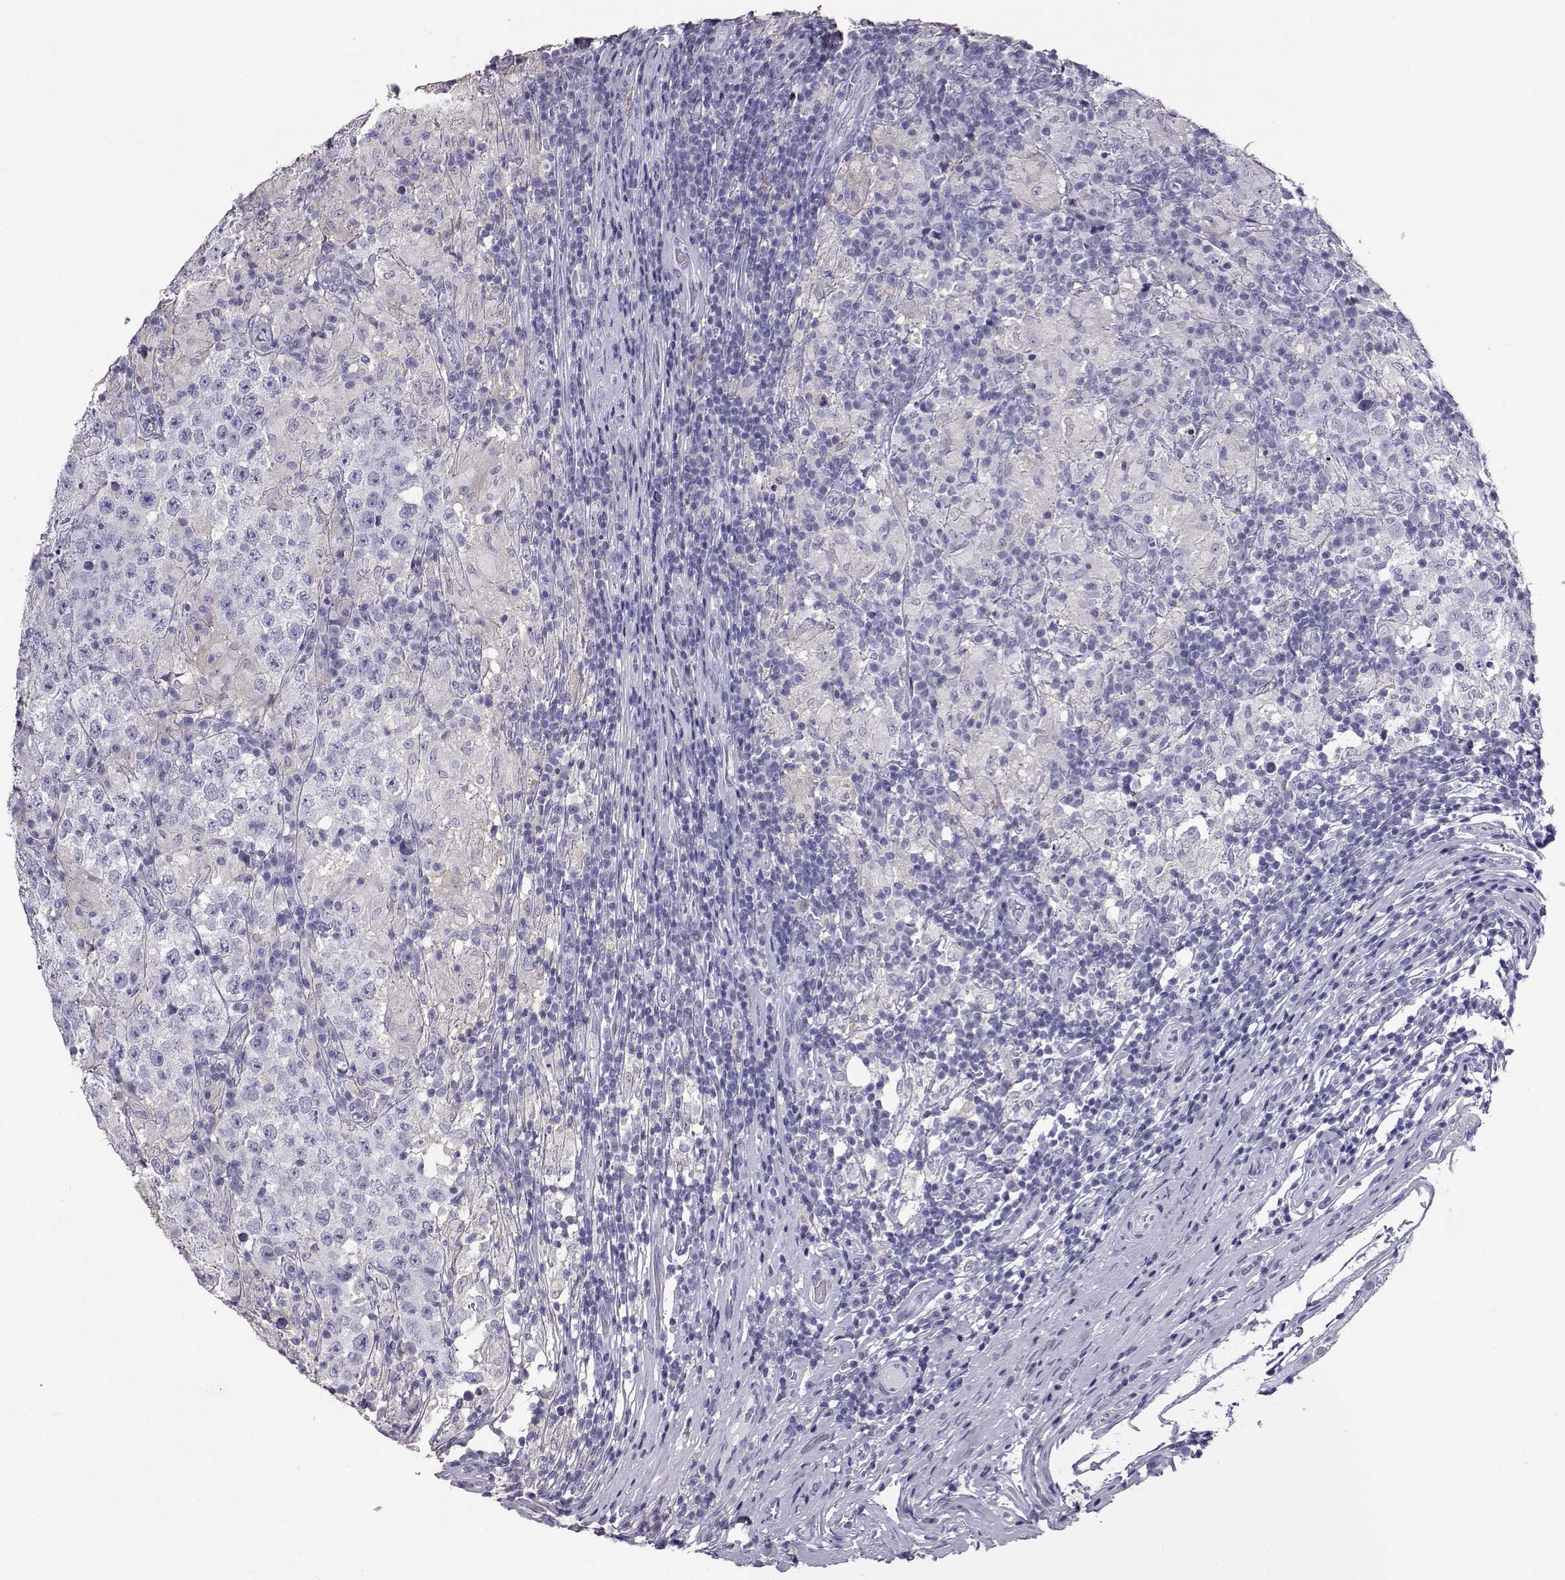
{"staining": {"intensity": "negative", "quantity": "none", "location": "none"}, "tissue": "testis cancer", "cell_type": "Tumor cells", "image_type": "cancer", "snomed": [{"axis": "morphology", "description": "Seminoma, NOS"}, {"axis": "morphology", "description": "Carcinoma, Embryonal, NOS"}, {"axis": "topography", "description": "Testis"}], "caption": "High power microscopy histopathology image of an IHC photomicrograph of testis cancer, revealing no significant expression in tumor cells.", "gene": "AKR1B1", "patient": {"sex": "male", "age": 41}}